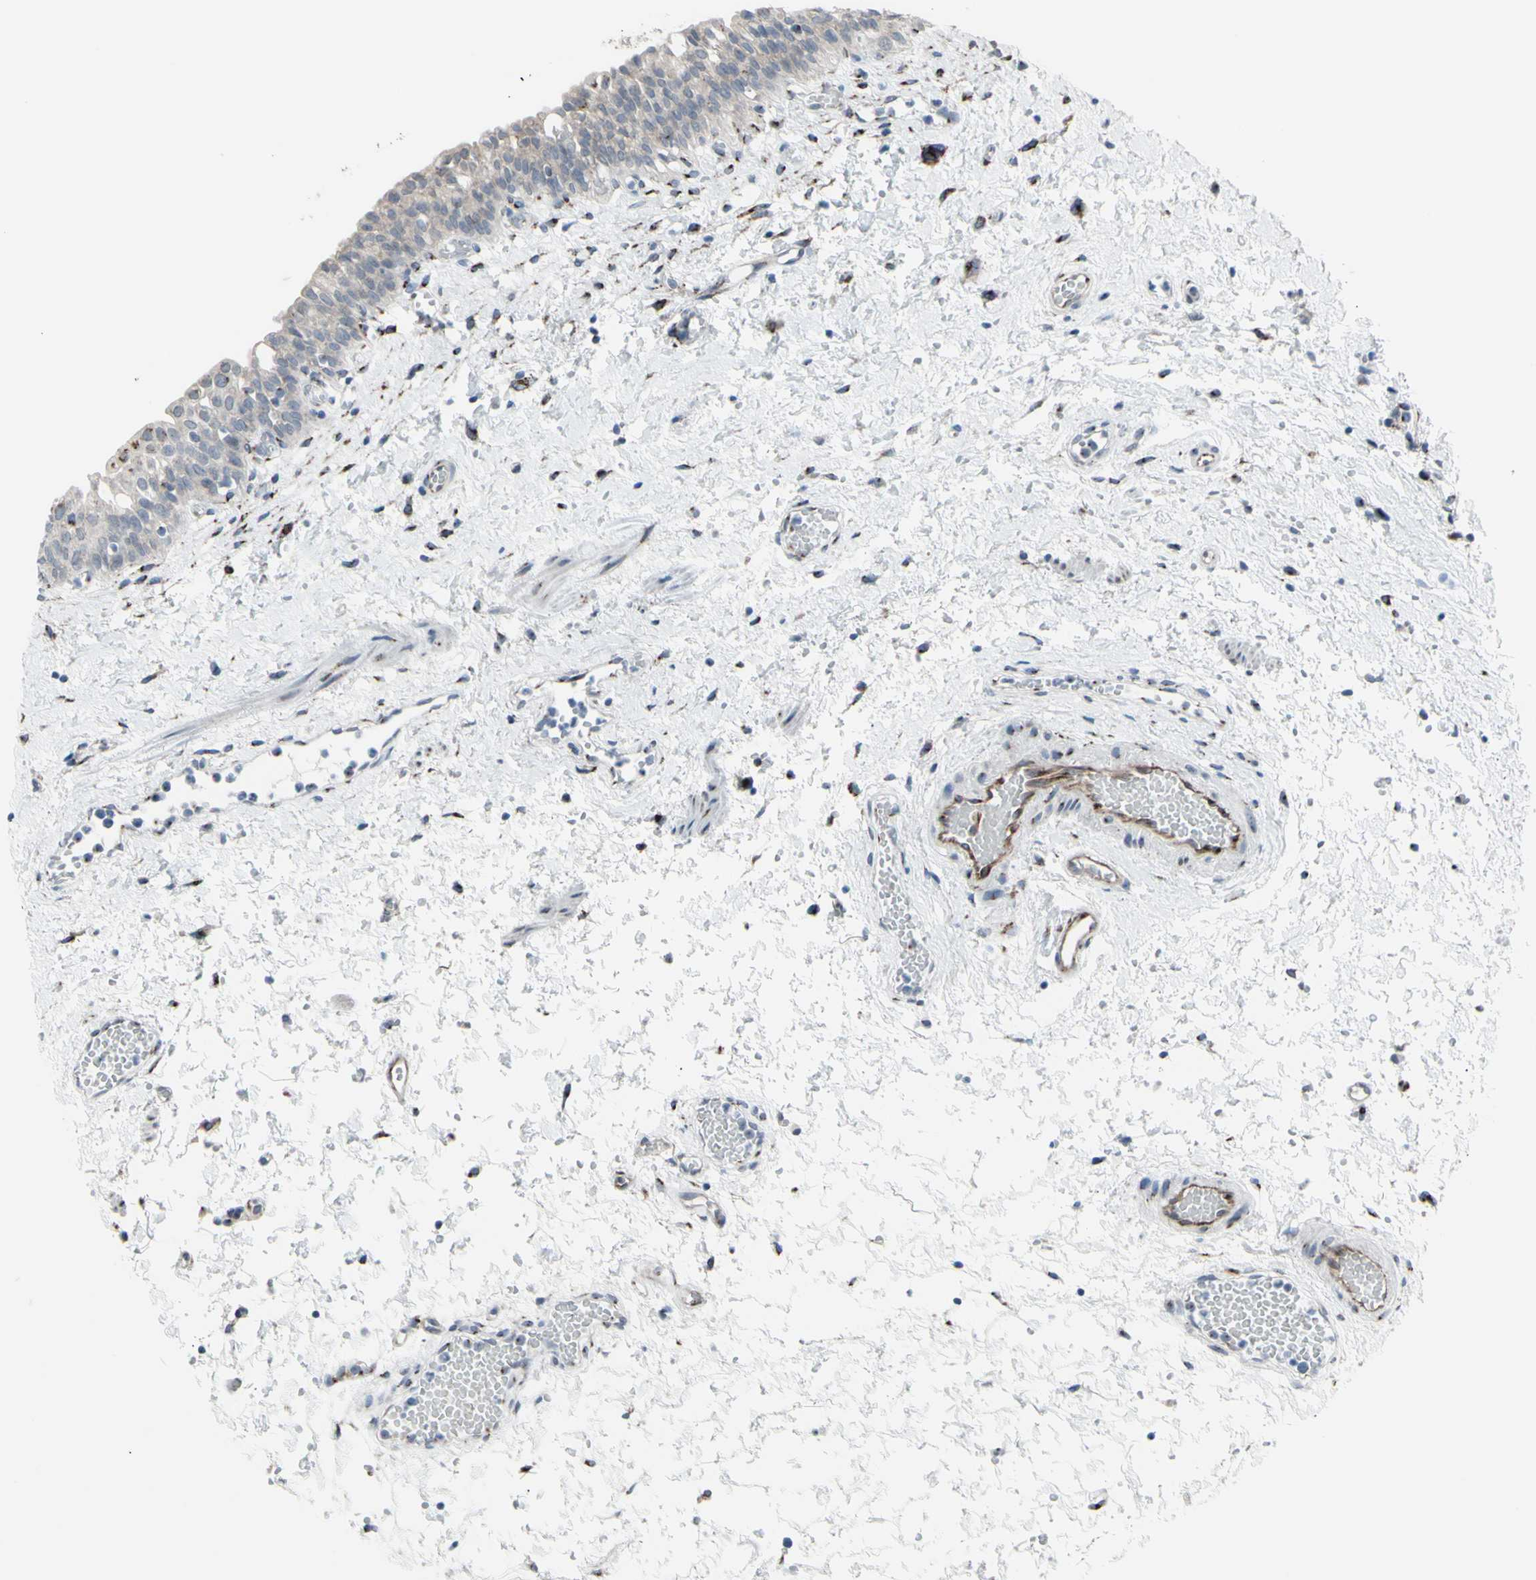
{"staining": {"intensity": "strong", "quantity": "<25%", "location": "cytoplasmic/membranous"}, "tissue": "urinary bladder", "cell_type": "Urothelial cells", "image_type": "normal", "snomed": [{"axis": "morphology", "description": "Normal tissue, NOS"}, {"axis": "topography", "description": "Urinary bladder"}], "caption": "Brown immunohistochemical staining in unremarkable urinary bladder reveals strong cytoplasmic/membranous staining in approximately <25% of urothelial cells.", "gene": "GLG1", "patient": {"sex": "male", "age": 55}}